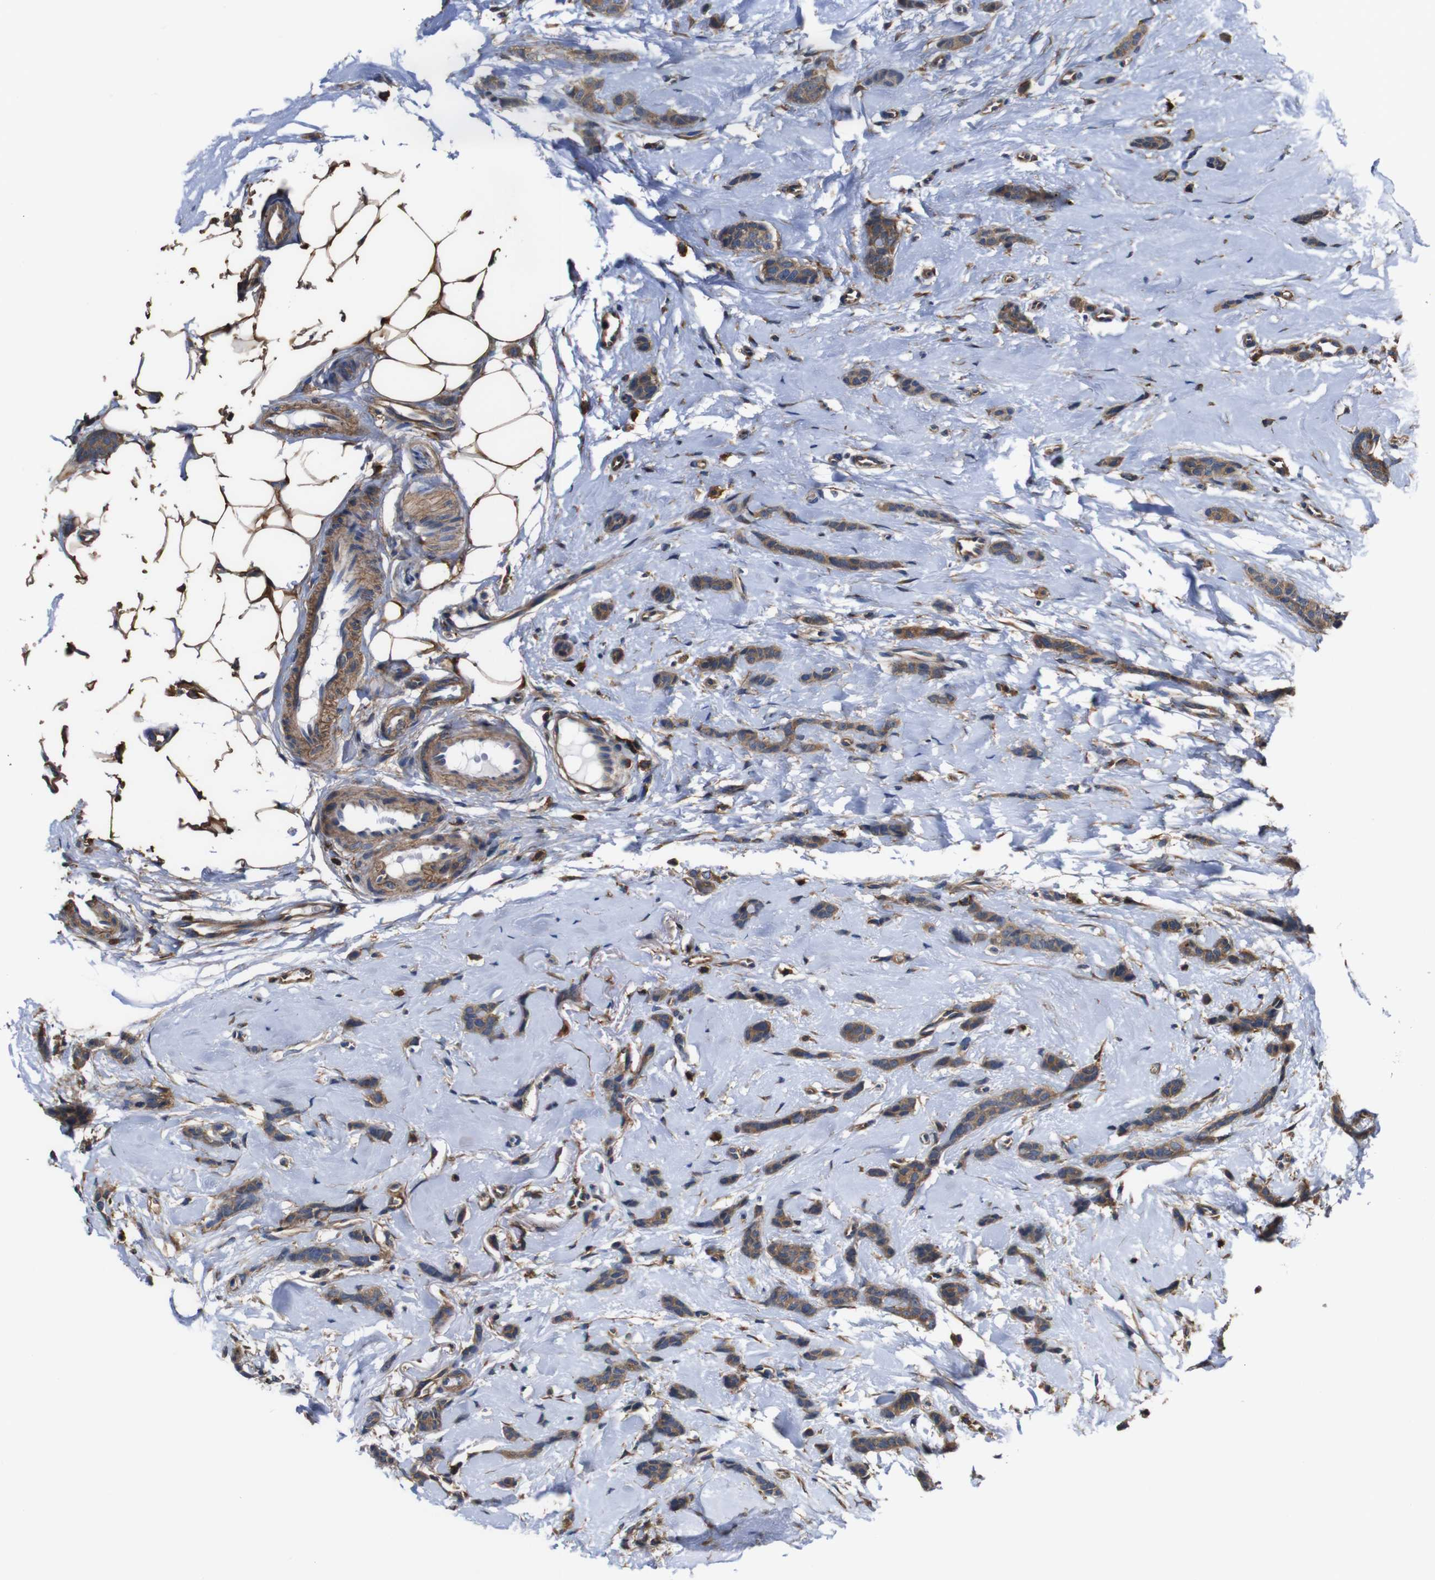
{"staining": {"intensity": "moderate", "quantity": ">75%", "location": "cytoplasmic/membranous"}, "tissue": "breast cancer", "cell_type": "Tumor cells", "image_type": "cancer", "snomed": [{"axis": "morphology", "description": "Lobular carcinoma"}, {"axis": "topography", "description": "Skin"}, {"axis": "topography", "description": "Breast"}], "caption": "This micrograph exhibits immunohistochemistry (IHC) staining of breast lobular carcinoma, with medium moderate cytoplasmic/membranous staining in about >75% of tumor cells.", "gene": "PI4KA", "patient": {"sex": "female", "age": 46}}